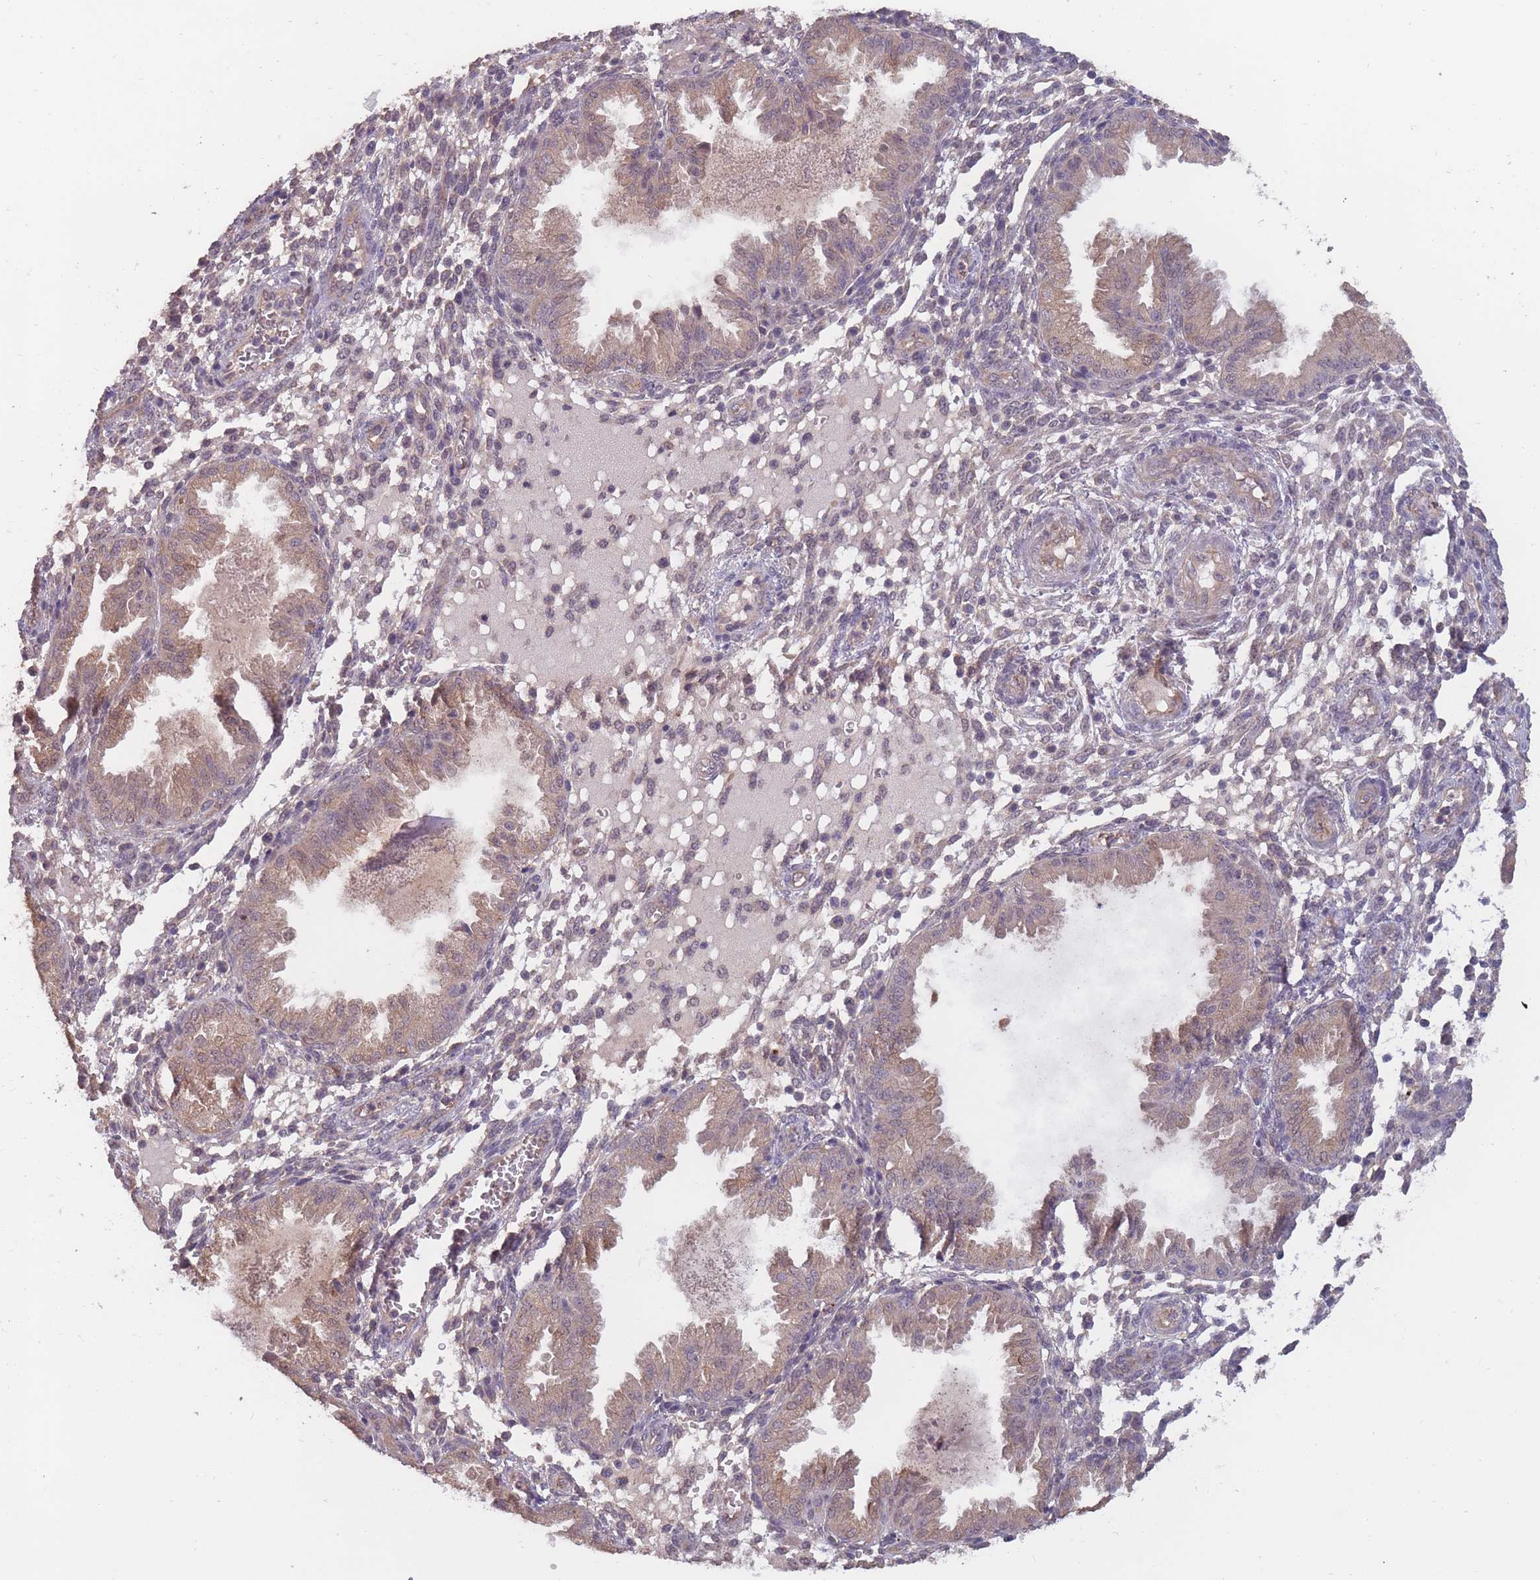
{"staining": {"intensity": "weak", "quantity": "<25%", "location": "cytoplasmic/membranous"}, "tissue": "endometrium", "cell_type": "Cells in endometrial stroma", "image_type": "normal", "snomed": [{"axis": "morphology", "description": "Normal tissue, NOS"}, {"axis": "topography", "description": "Endometrium"}], "caption": "Immunohistochemistry (IHC) of normal human endometrium exhibits no expression in cells in endometrial stroma. (DAB (3,3'-diaminobenzidine) immunohistochemistry (IHC), high magnification).", "gene": "KIAA1755", "patient": {"sex": "female", "age": 33}}